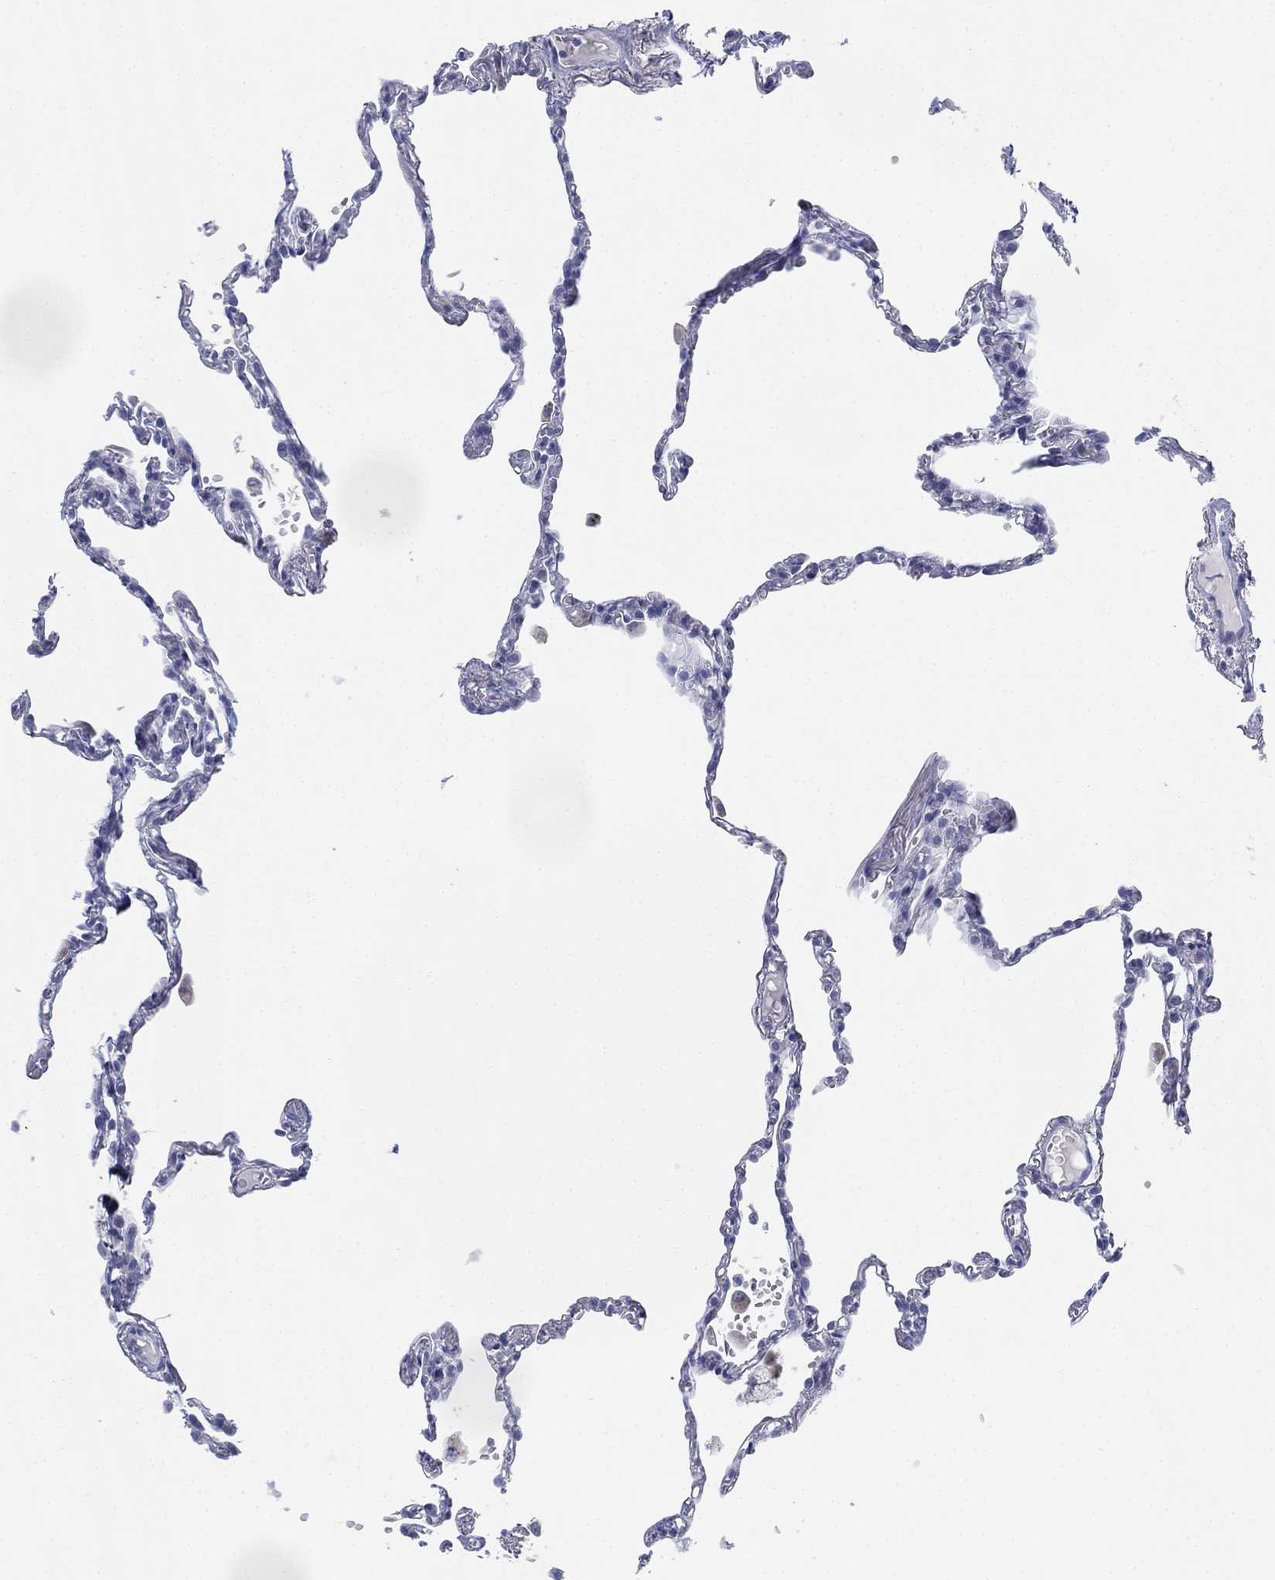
{"staining": {"intensity": "negative", "quantity": "none", "location": "none"}, "tissue": "lung", "cell_type": "Alveolar cells", "image_type": "normal", "snomed": [{"axis": "morphology", "description": "Normal tissue, NOS"}, {"axis": "topography", "description": "Lung"}], "caption": "A high-resolution histopathology image shows immunohistochemistry staining of benign lung, which displays no significant positivity in alveolar cells. The staining was performed using DAB to visualize the protein expression in brown, while the nuclei were stained in blue with hematoxylin (Magnification: 20x).", "gene": "GCNA", "patient": {"sex": "male", "age": 78}}